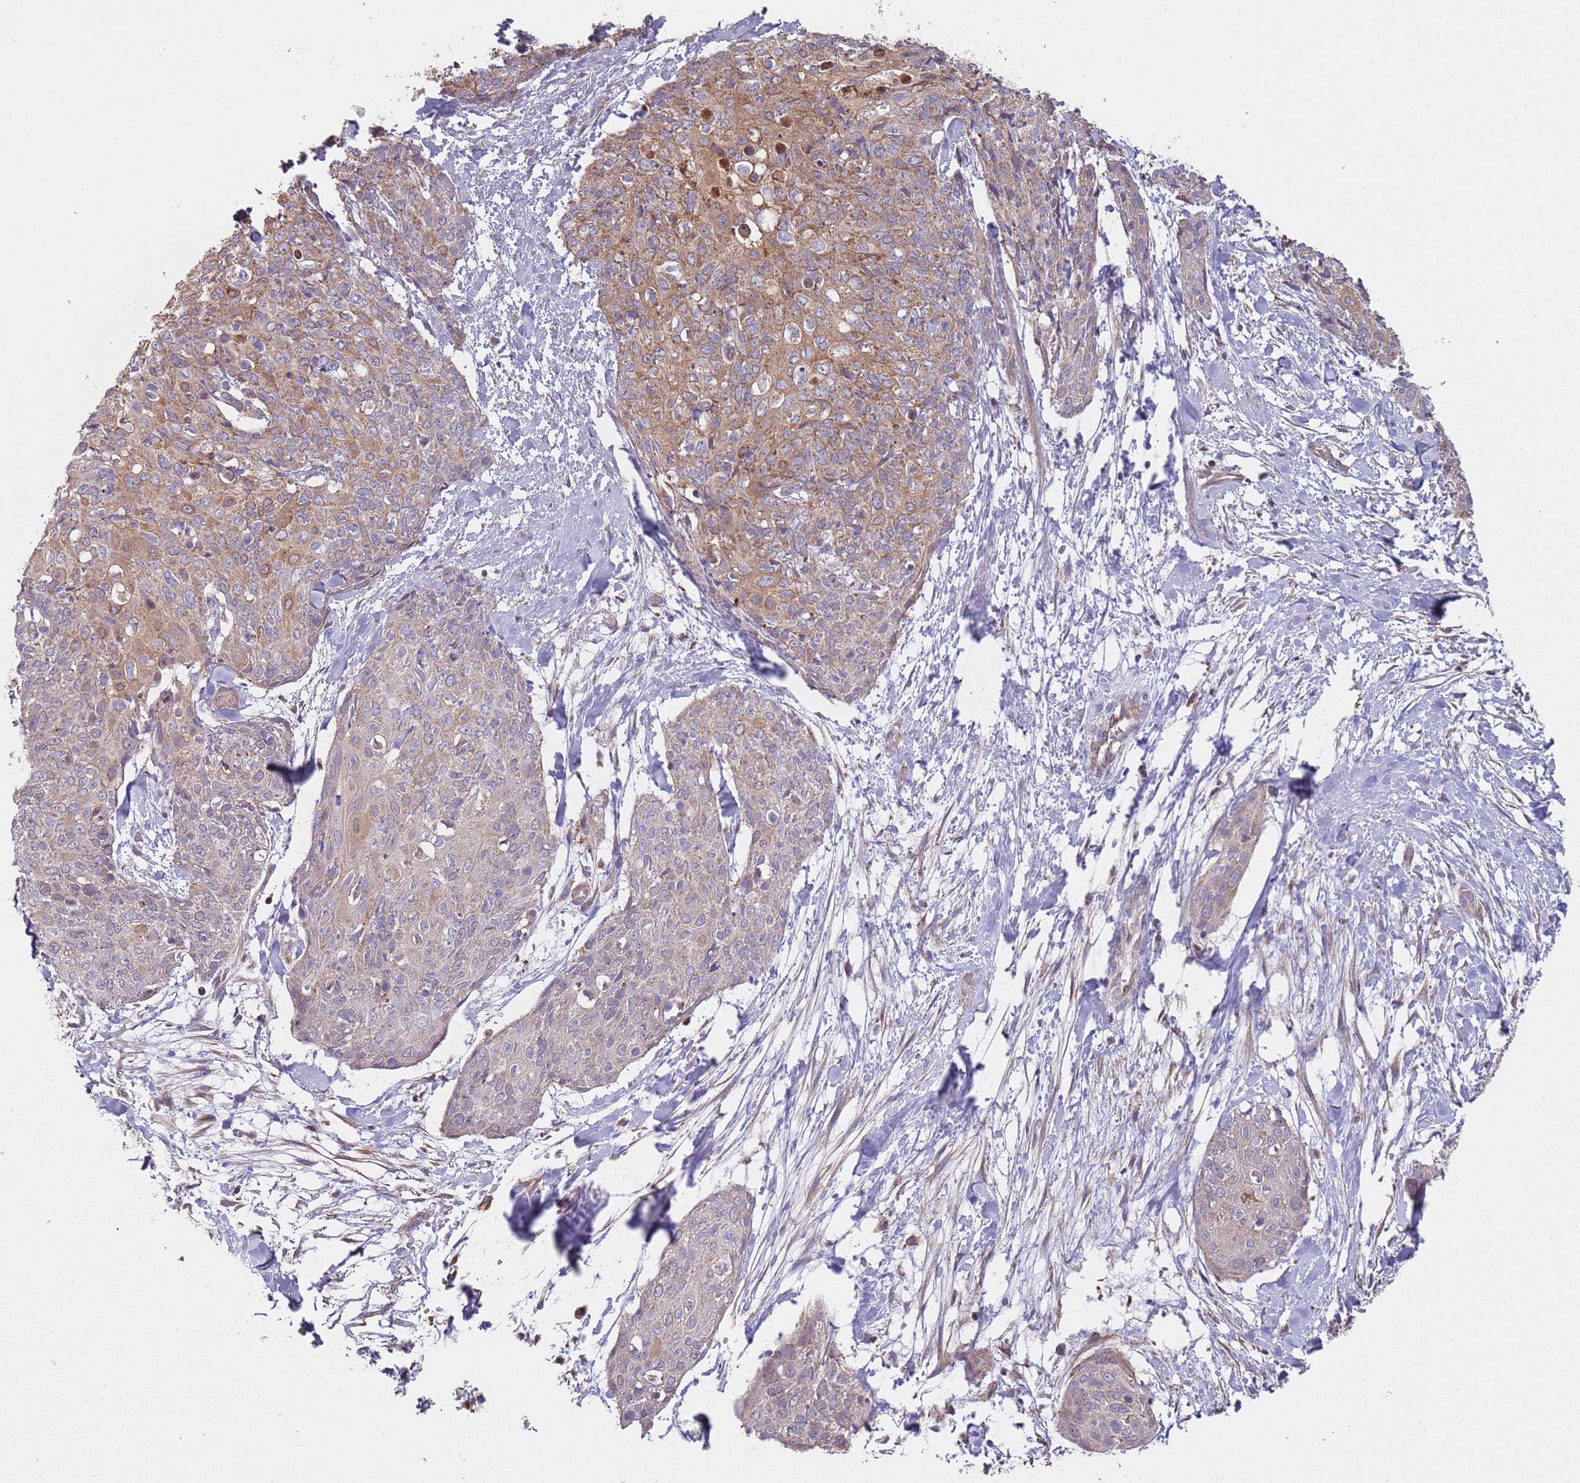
{"staining": {"intensity": "moderate", "quantity": "25%-75%", "location": "cytoplasmic/membranous"}, "tissue": "skin cancer", "cell_type": "Tumor cells", "image_type": "cancer", "snomed": [{"axis": "morphology", "description": "Squamous cell carcinoma, NOS"}, {"axis": "topography", "description": "Skin"}, {"axis": "topography", "description": "Vulva"}], "caption": "Protein staining exhibits moderate cytoplasmic/membranous staining in about 25%-75% of tumor cells in squamous cell carcinoma (skin). Using DAB (brown) and hematoxylin (blue) stains, captured at high magnification using brightfield microscopy.", "gene": "GAS8", "patient": {"sex": "female", "age": 85}}